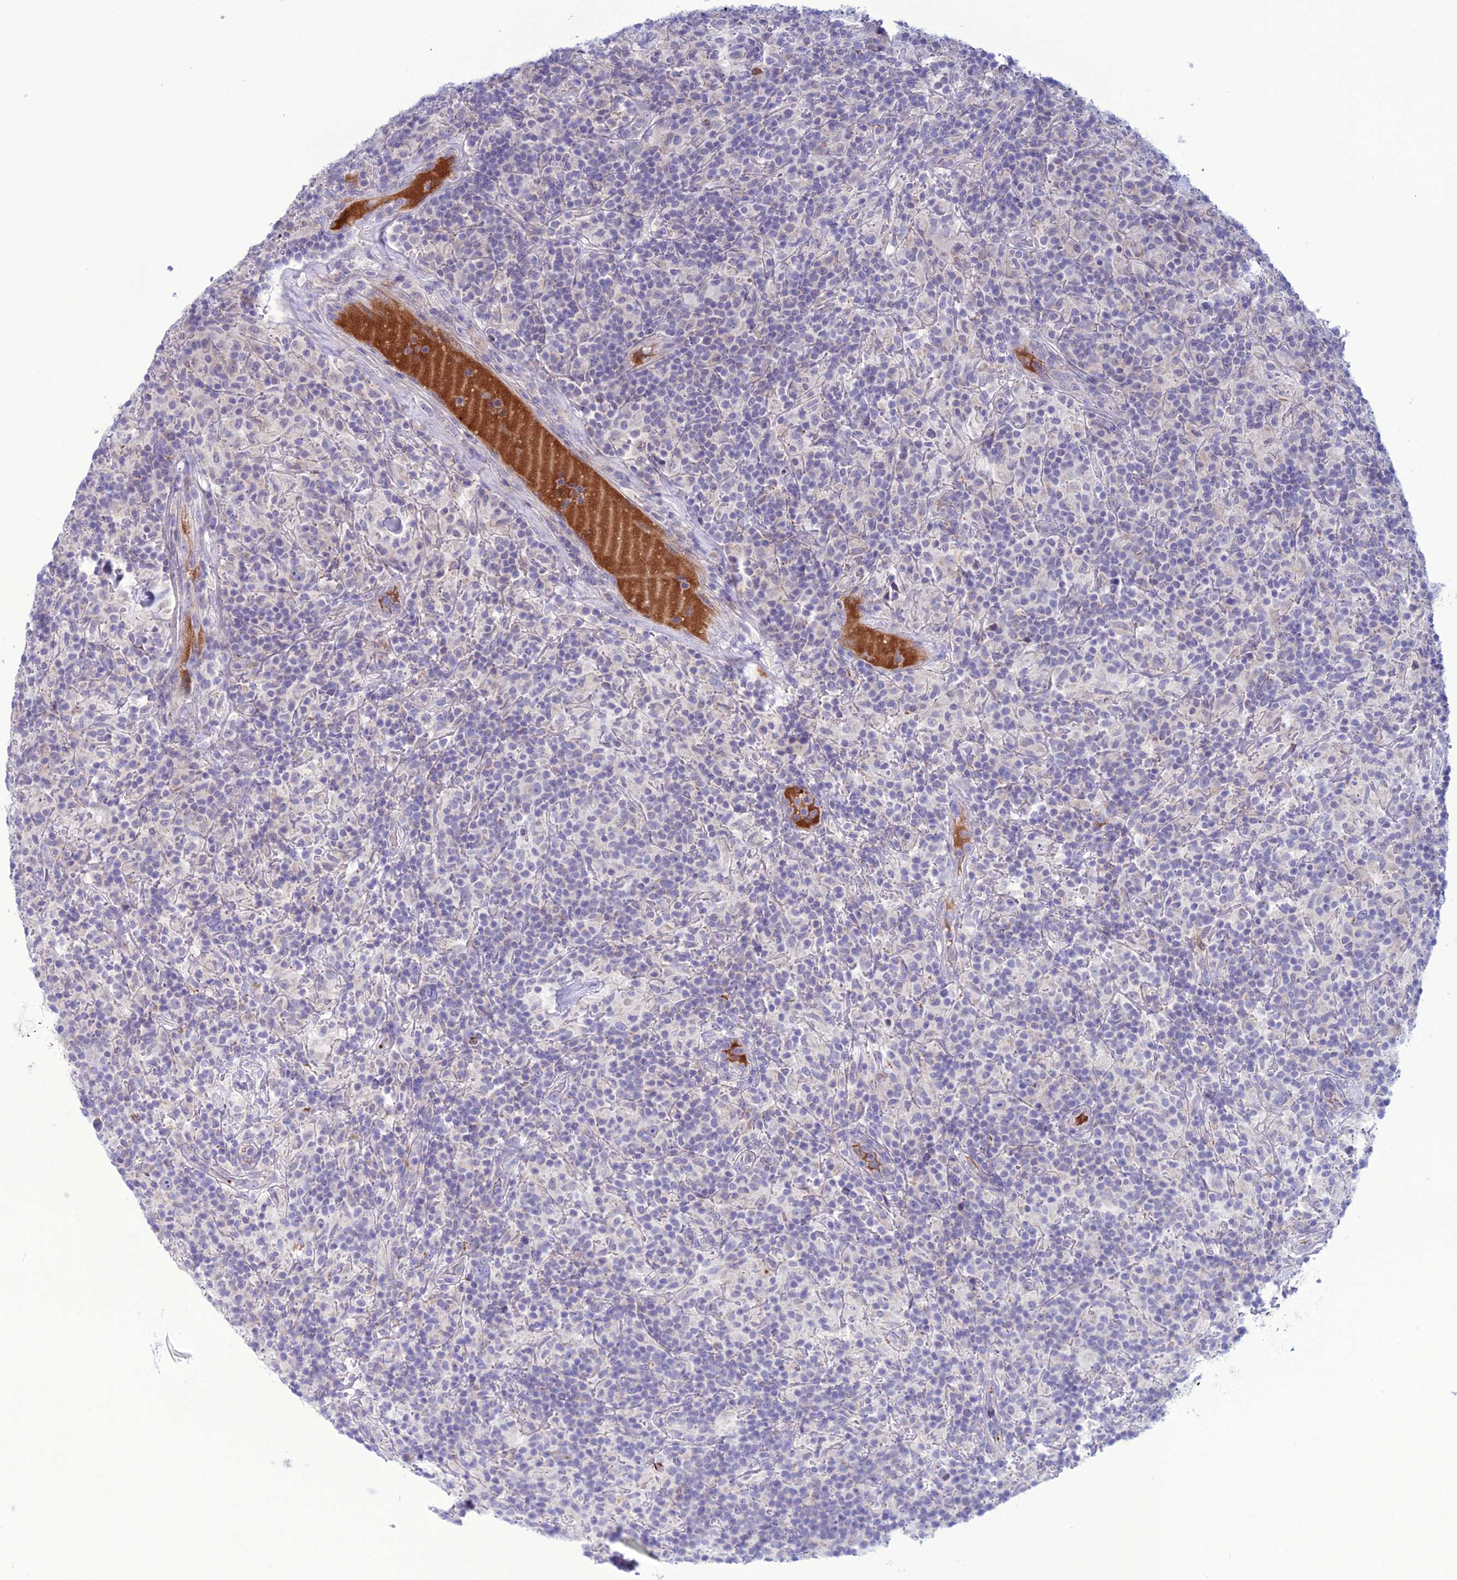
{"staining": {"intensity": "negative", "quantity": "none", "location": "none"}, "tissue": "lymphoma", "cell_type": "Tumor cells", "image_type": "cancer", "snomed": [{"axis": "morphology", "description": "Hodgkin's disease, NOS"}, {"axis": "topography", "description": "Lymph node"}], "caption": "Hodgkin's disease was stained to show a protein in brown. There is no significant expression in tumor cells.", "gene": "C21orf140", "patient": {"sex": "male", "age": 70}}